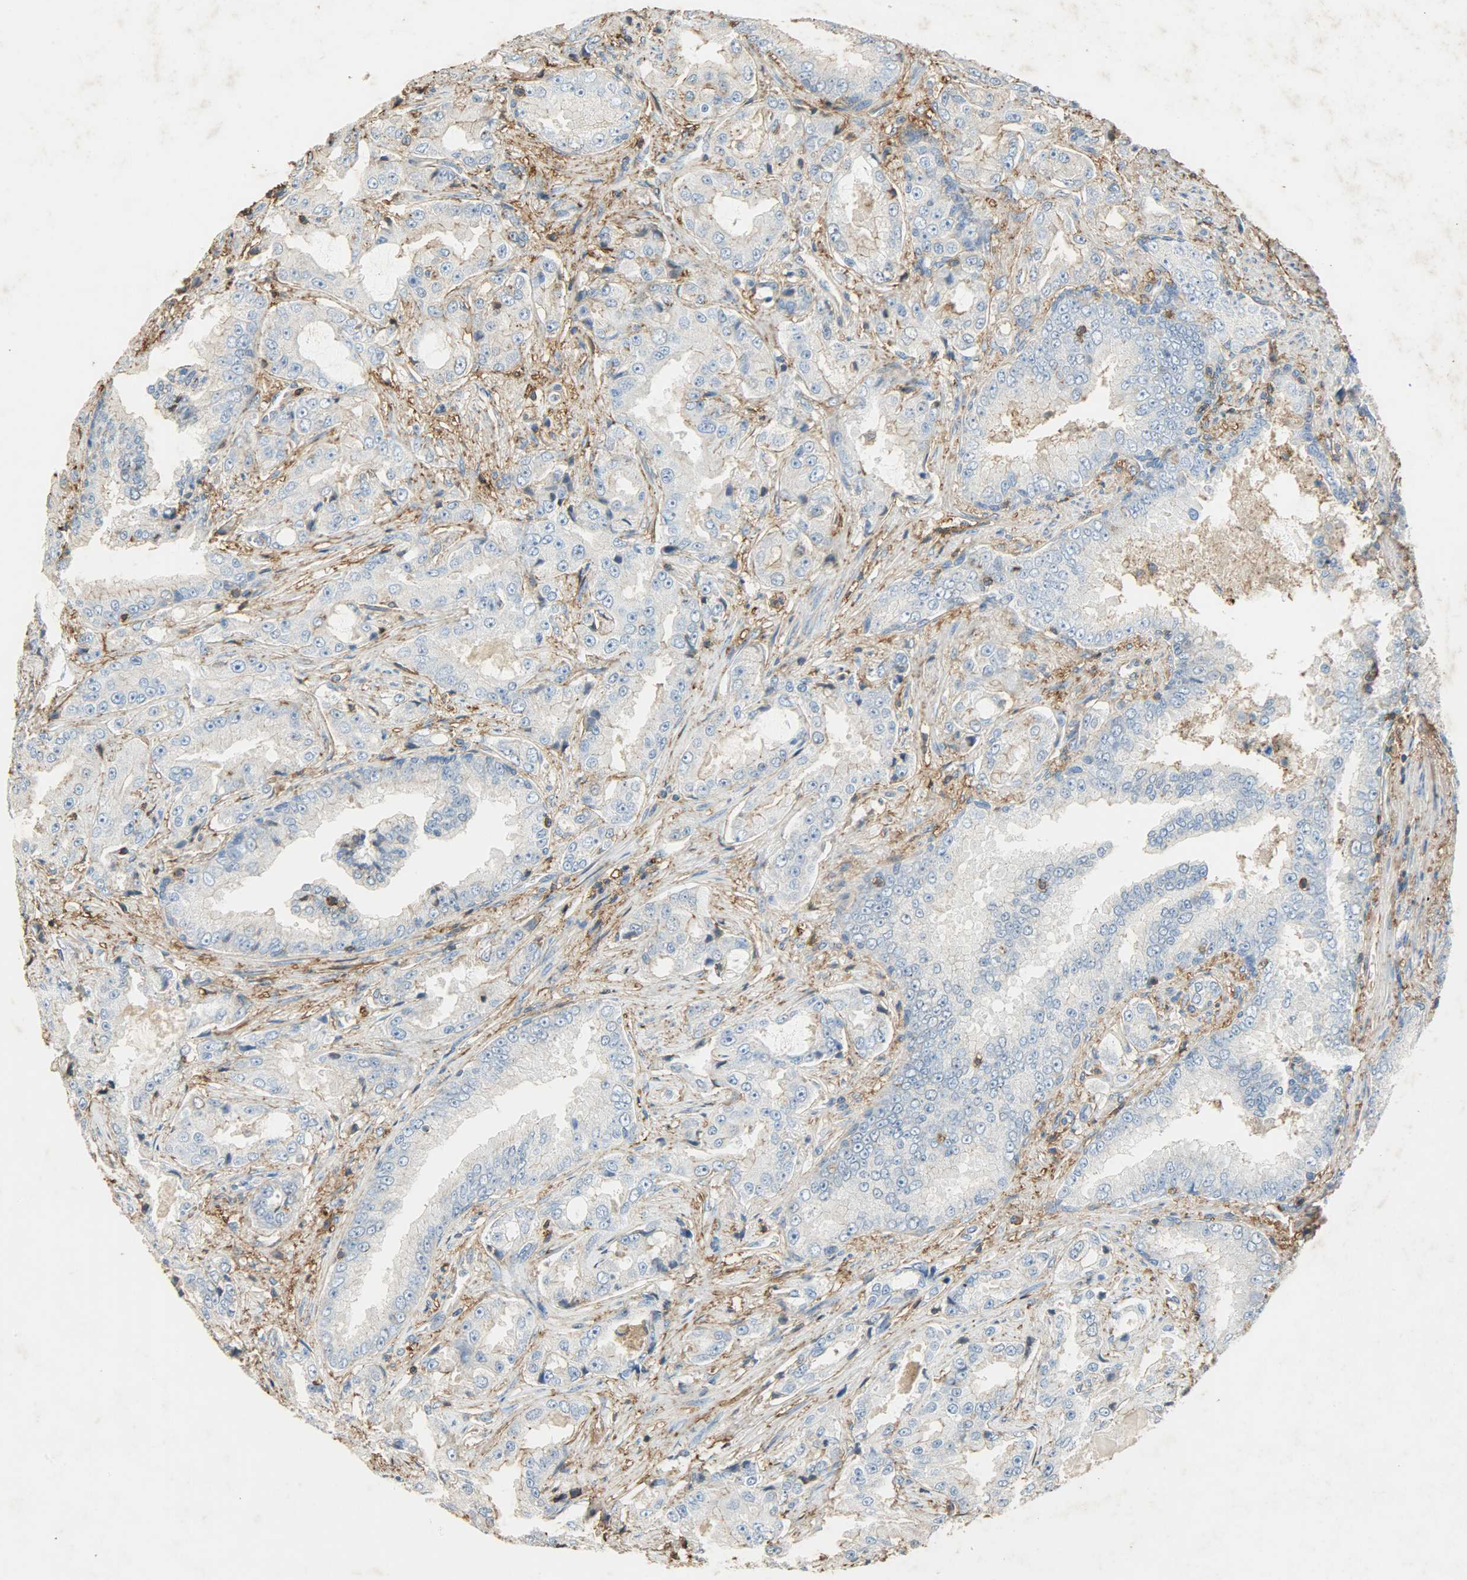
{"staining": {"intensity": "negative", "quantity": "none", "location": "none"}, "tissue": "prostate cancer", "cell_type": "Tumor cells", "image_type": "cancer", "snomed": [{"axis": "morphology", "description": "Adenocarcinoma, High grade"}, {"axis": "topography", "description": "Prostate"}], "caption": "Tumor cells show no significant protein staining in prostate cancer. (DAB (3,3'-diaminobenzidine) immunohistochemistry (IHC) with hematoxylin counter stain).", "gene": "ANXA6", "patient": {"sex": "male", "age": 73}}